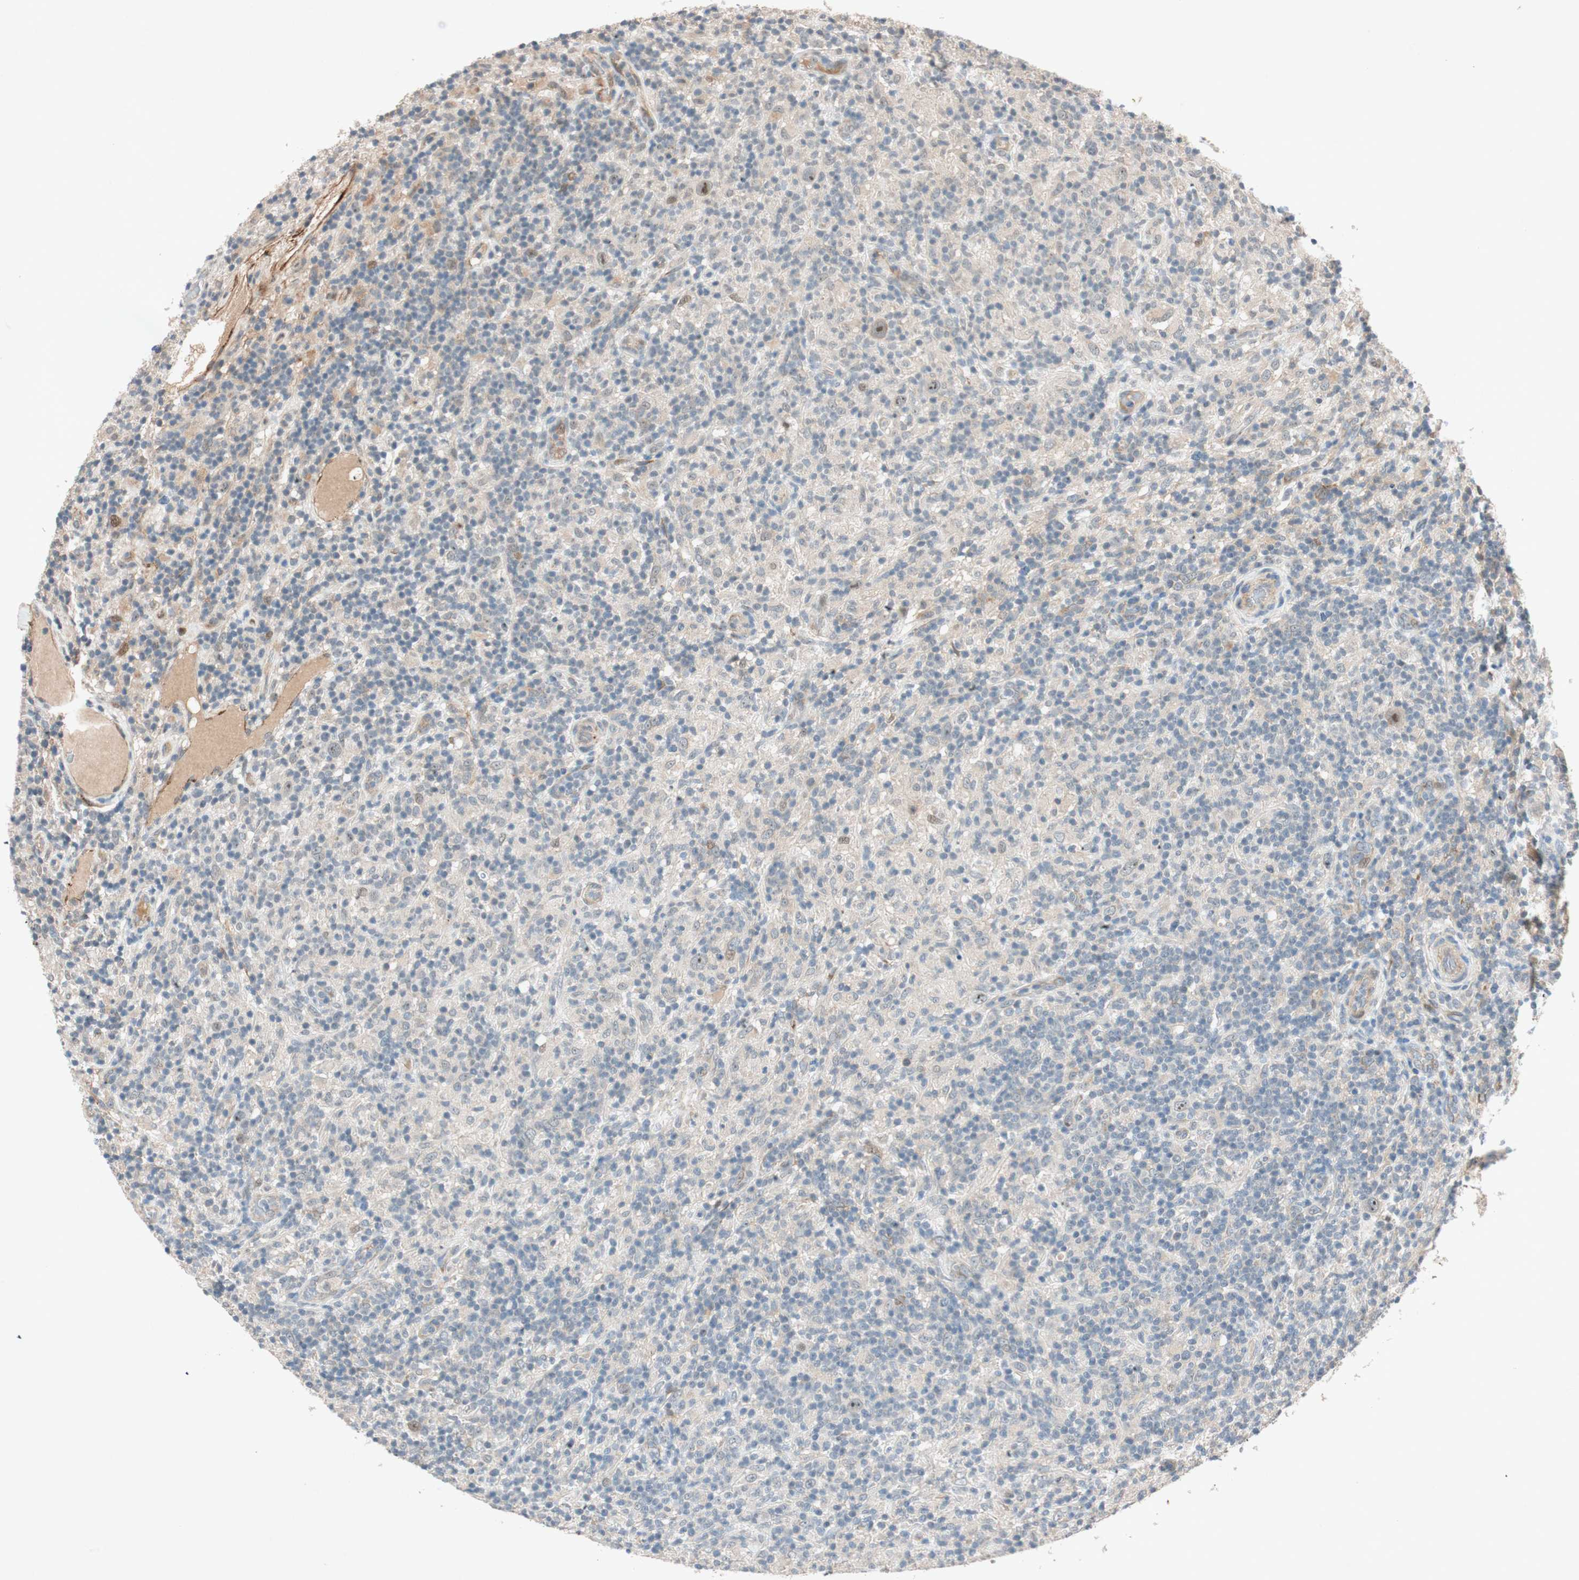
{"staining": {"intensity": "moderate", "quantity": "<25%", "location": "nuclear"}, "tissue": "lymphoma", "cell_type": "Tumor cells", "image_type": "cancer", "snomed": [{"axis": "morphology", "description": "Hodgkin's disease, NOS"}, {"axis": "topography", "description": "Lymph node"}], "caption": "The immunohistochemical stain highlights moderate nuclear positivity in tumor cells of Hodgkin's disease tissue.", "gene": "EPHA6", "patient": {"sex": "male", "age": 70}}